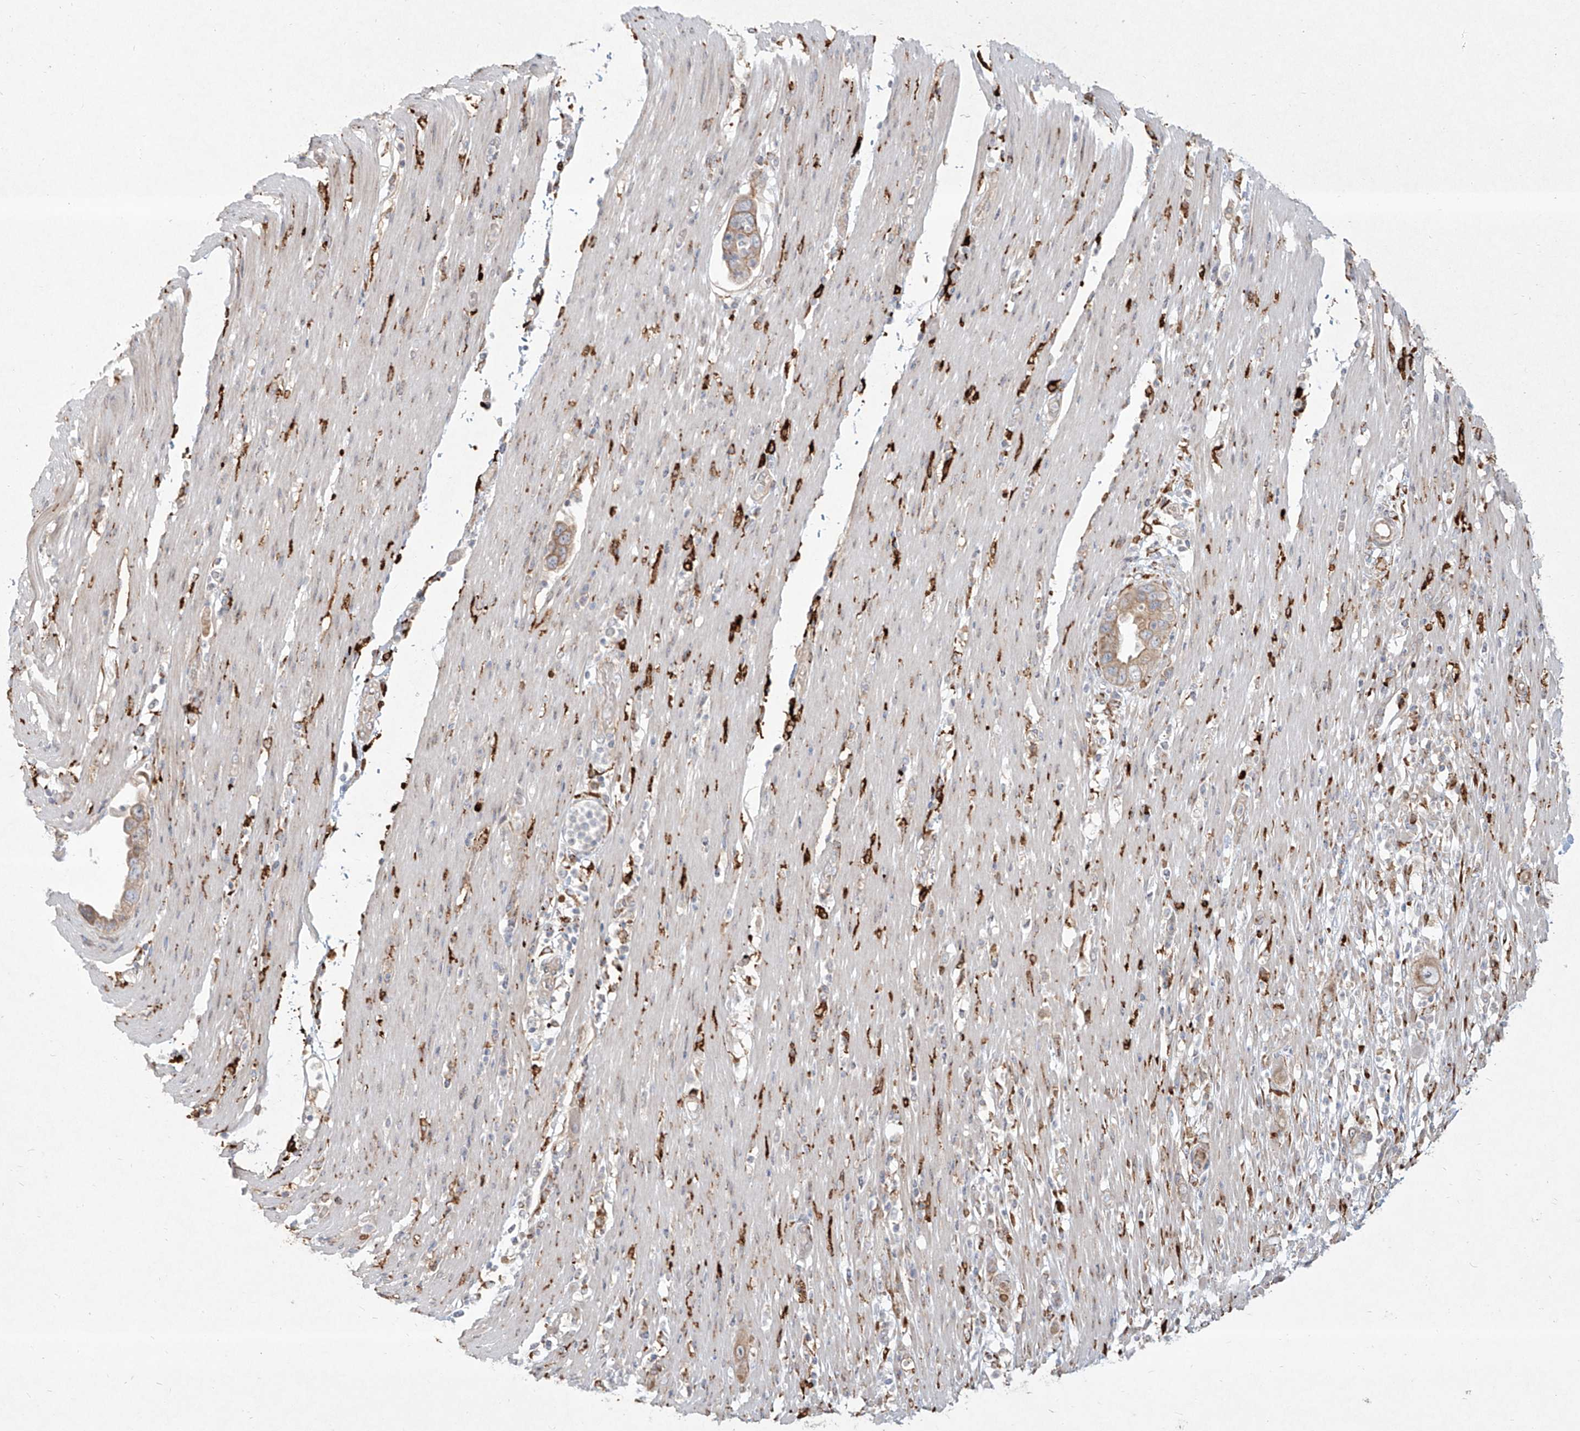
{"staining": {"intensity": "moderate", "quantity": "<25%", "location": "cytoplasmic/membranous"}, "tissue": "pancreatic cancer", "cell_type": "Tumor cells", "image_type": "cancer", "snomed": [{"axis": "morphology", "description": "Adenocarcinoma, NOS"}, {"axis": "topography", "description": "Pancreas"}], "caption": "Immunohistochemistry (IHC) image of human adenocarcinoma (pancreatic) stained for a protein (brown), which reveals low levels of moderate cytoplasmic/membranous positivity in about <25% of tumor cells.", "gene": "CD209", "patient": {"sex": "female", "age": 71}}